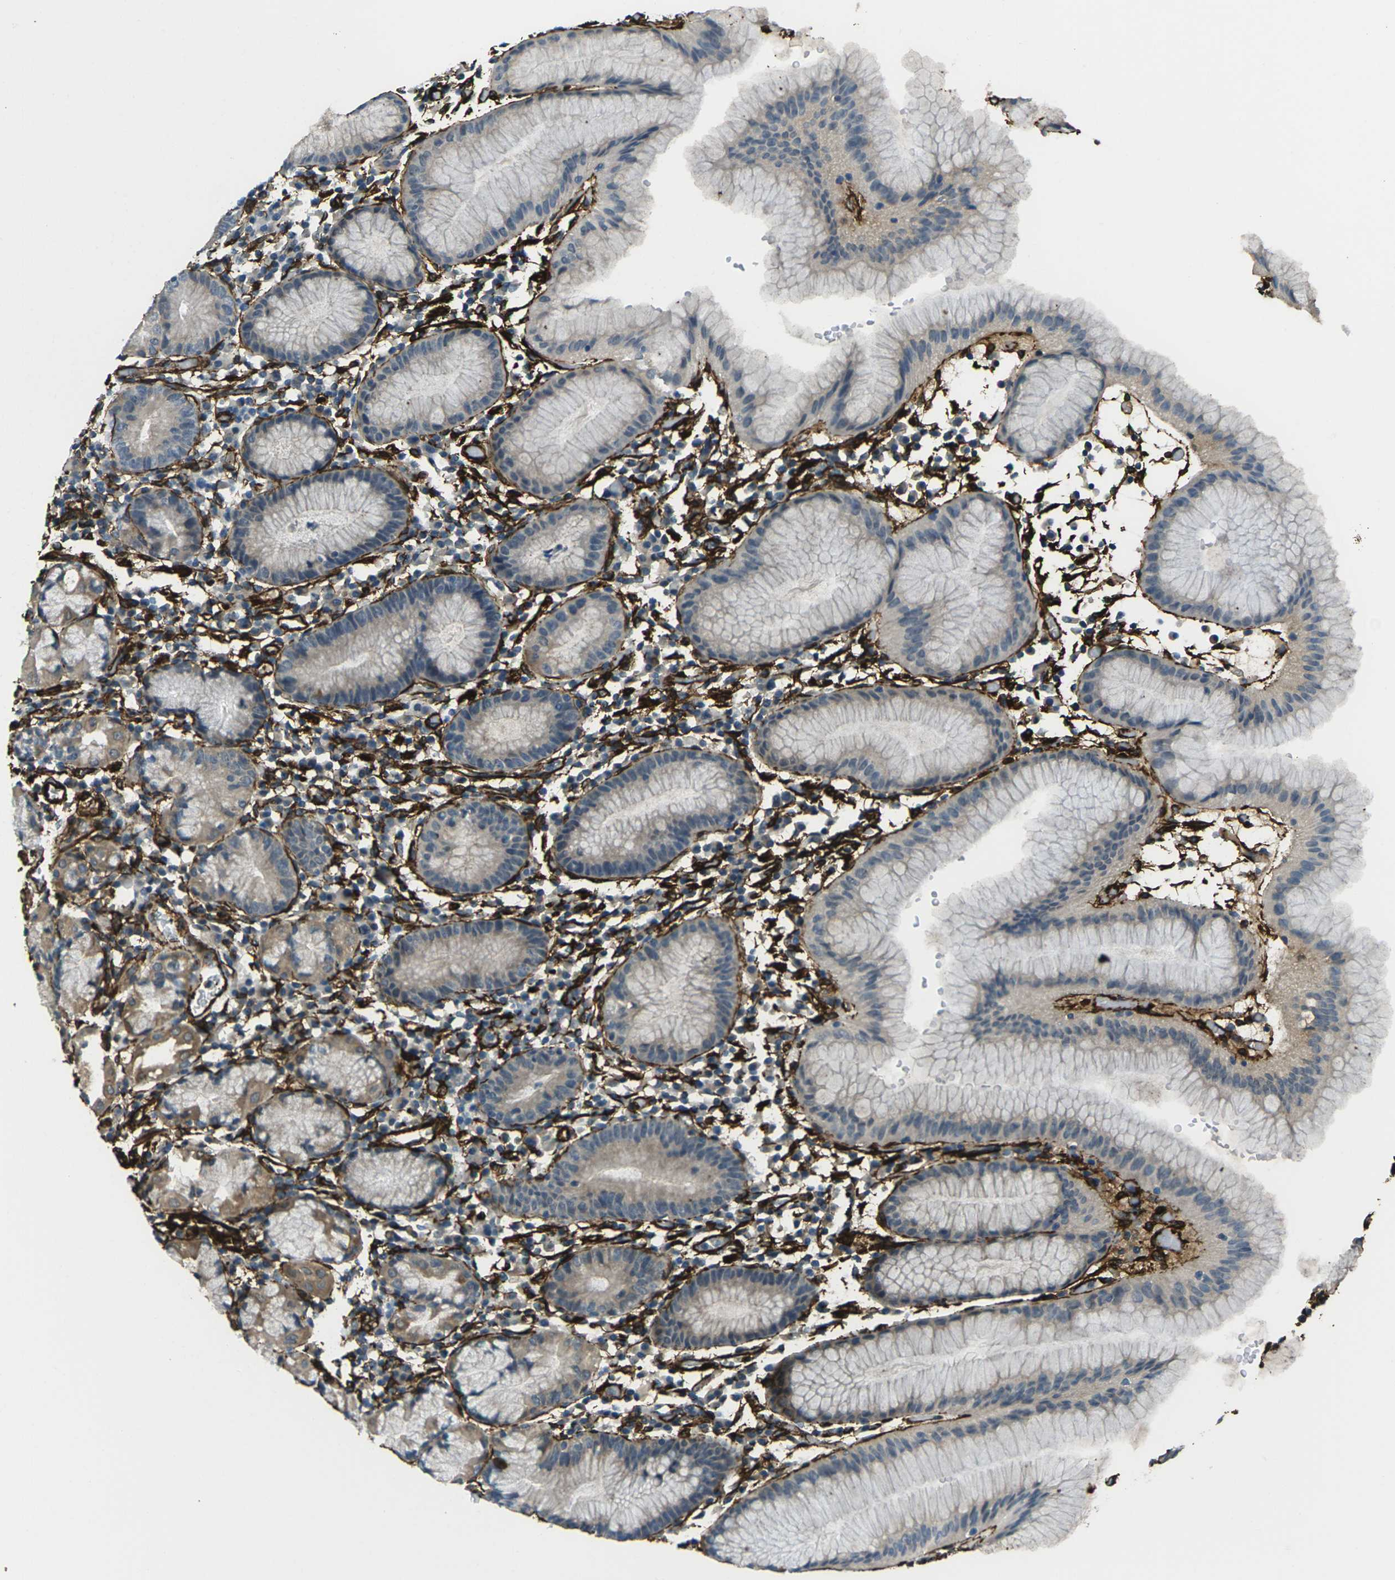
{"staining": {"intensity": "weak", "quantity": "<25%", "location": "cytoplasmic/membranous"}, "tissue": "stomach", "cell_type": "Glandular cells", "image_type": "normal", "snomed": [{"axis": "morphology", "description": "Normal tissue, NOS"}, {"axis": "topography", "description": "Stomach"}, {"axis": "topography", "description": "Stomach, lower"}], "caption": "Immunohistochemistry of unremarkable stomach exhibits no positivity in glandular cells. (Stains: DAB immunohistochemistry with hematoxylin counter stain, Microscopy: brightfield microscopy at high magnification).", "gene": "GRAMD1C", "patient": {"sex": "female", "age": 75}}